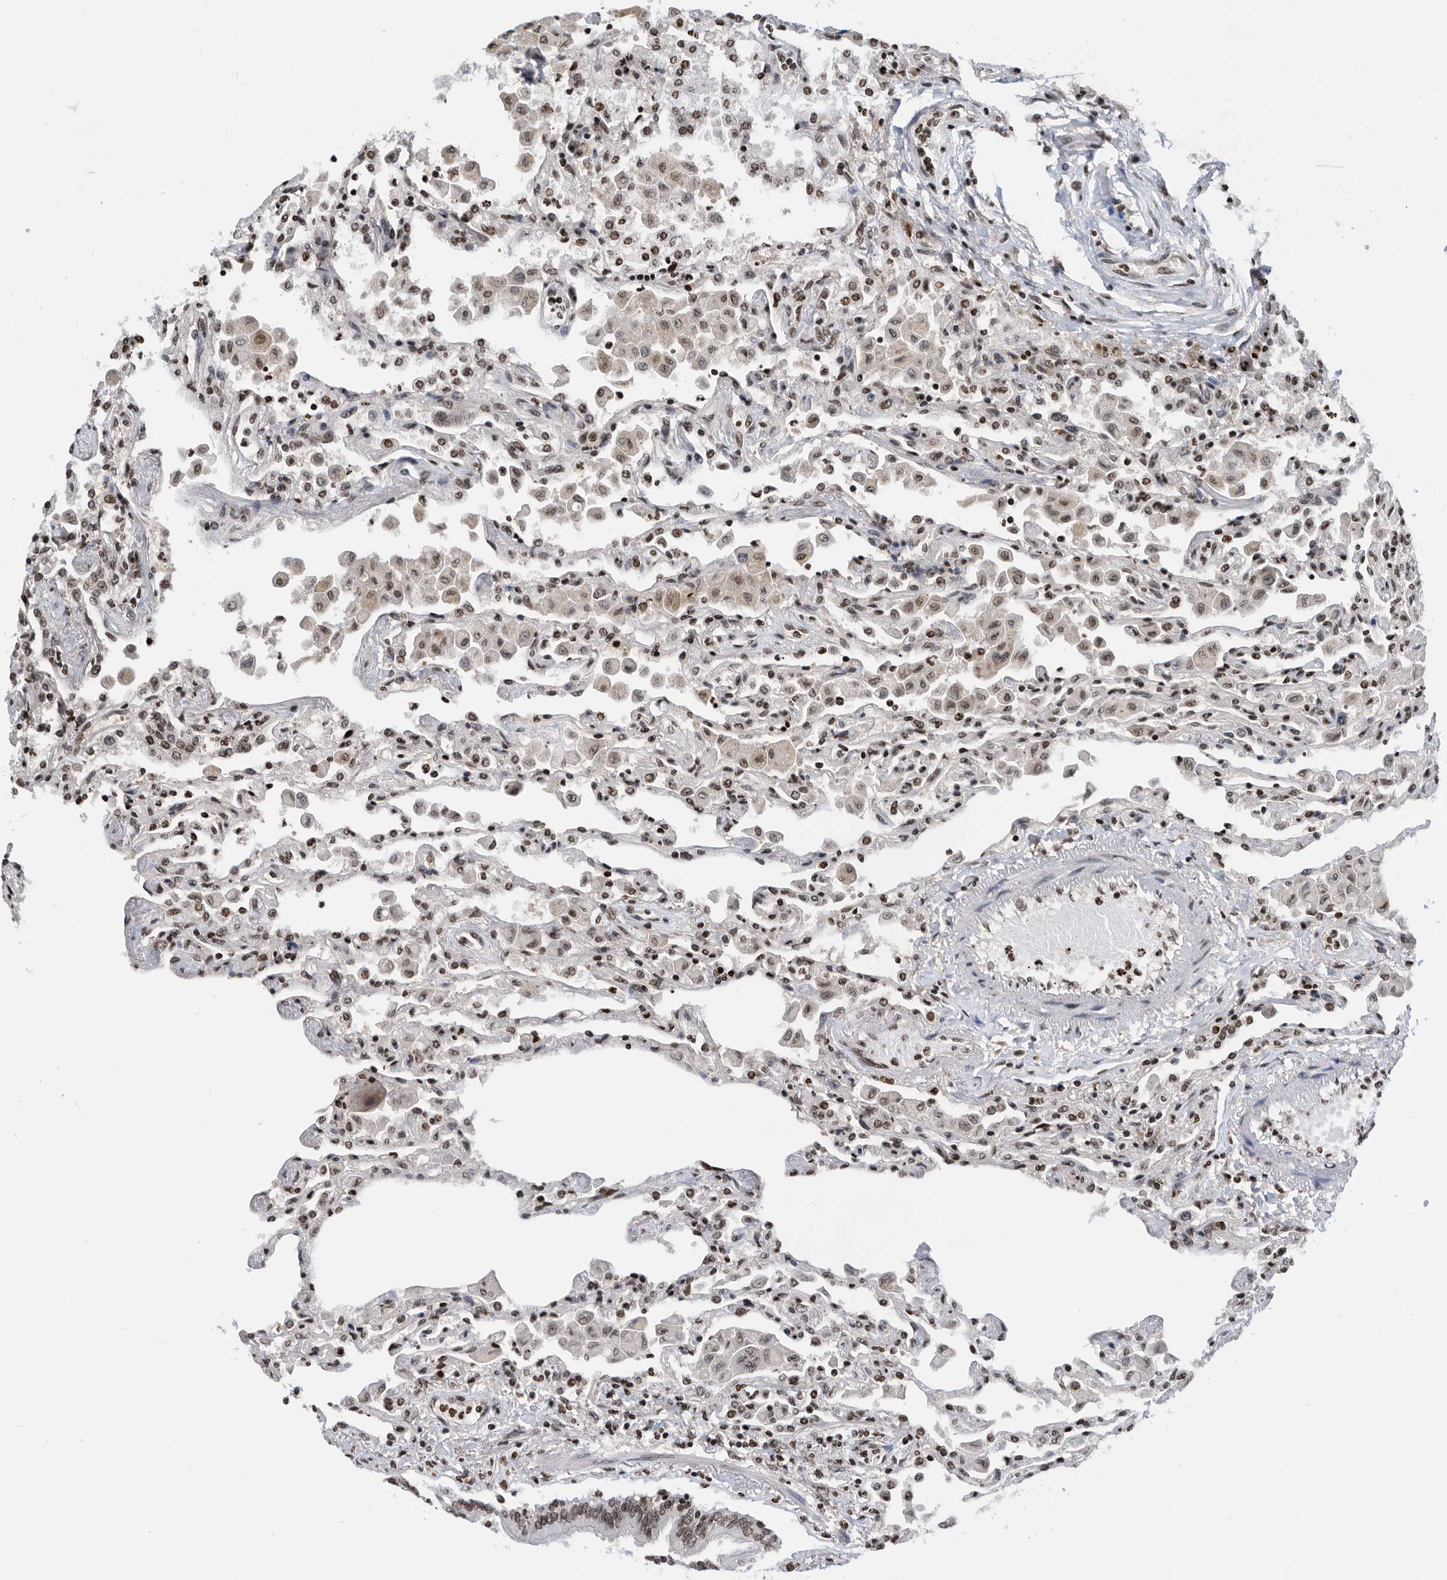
{"staining": {"intensity": "moderate", "quantity": "25%-75%", "location": "nuclear"}, "tissue": "lung", "cell_type": "Alveolar cells", "image_type": "normal", "snomed": [{"axis": "morphology", "description": "Normal tissue, NOS"}, {"axis": "topography", "description": "Bronchus"}, {"axis": "topography", "description": "Lung"}], "caption": "Immunohistochemical staining of benign lung displays medium levels of moderate nuclear positivity in about 25%-75% of alveolar cells.", "gene": "SNRNP48", "patient": {"sex": "female", "age": 49}}